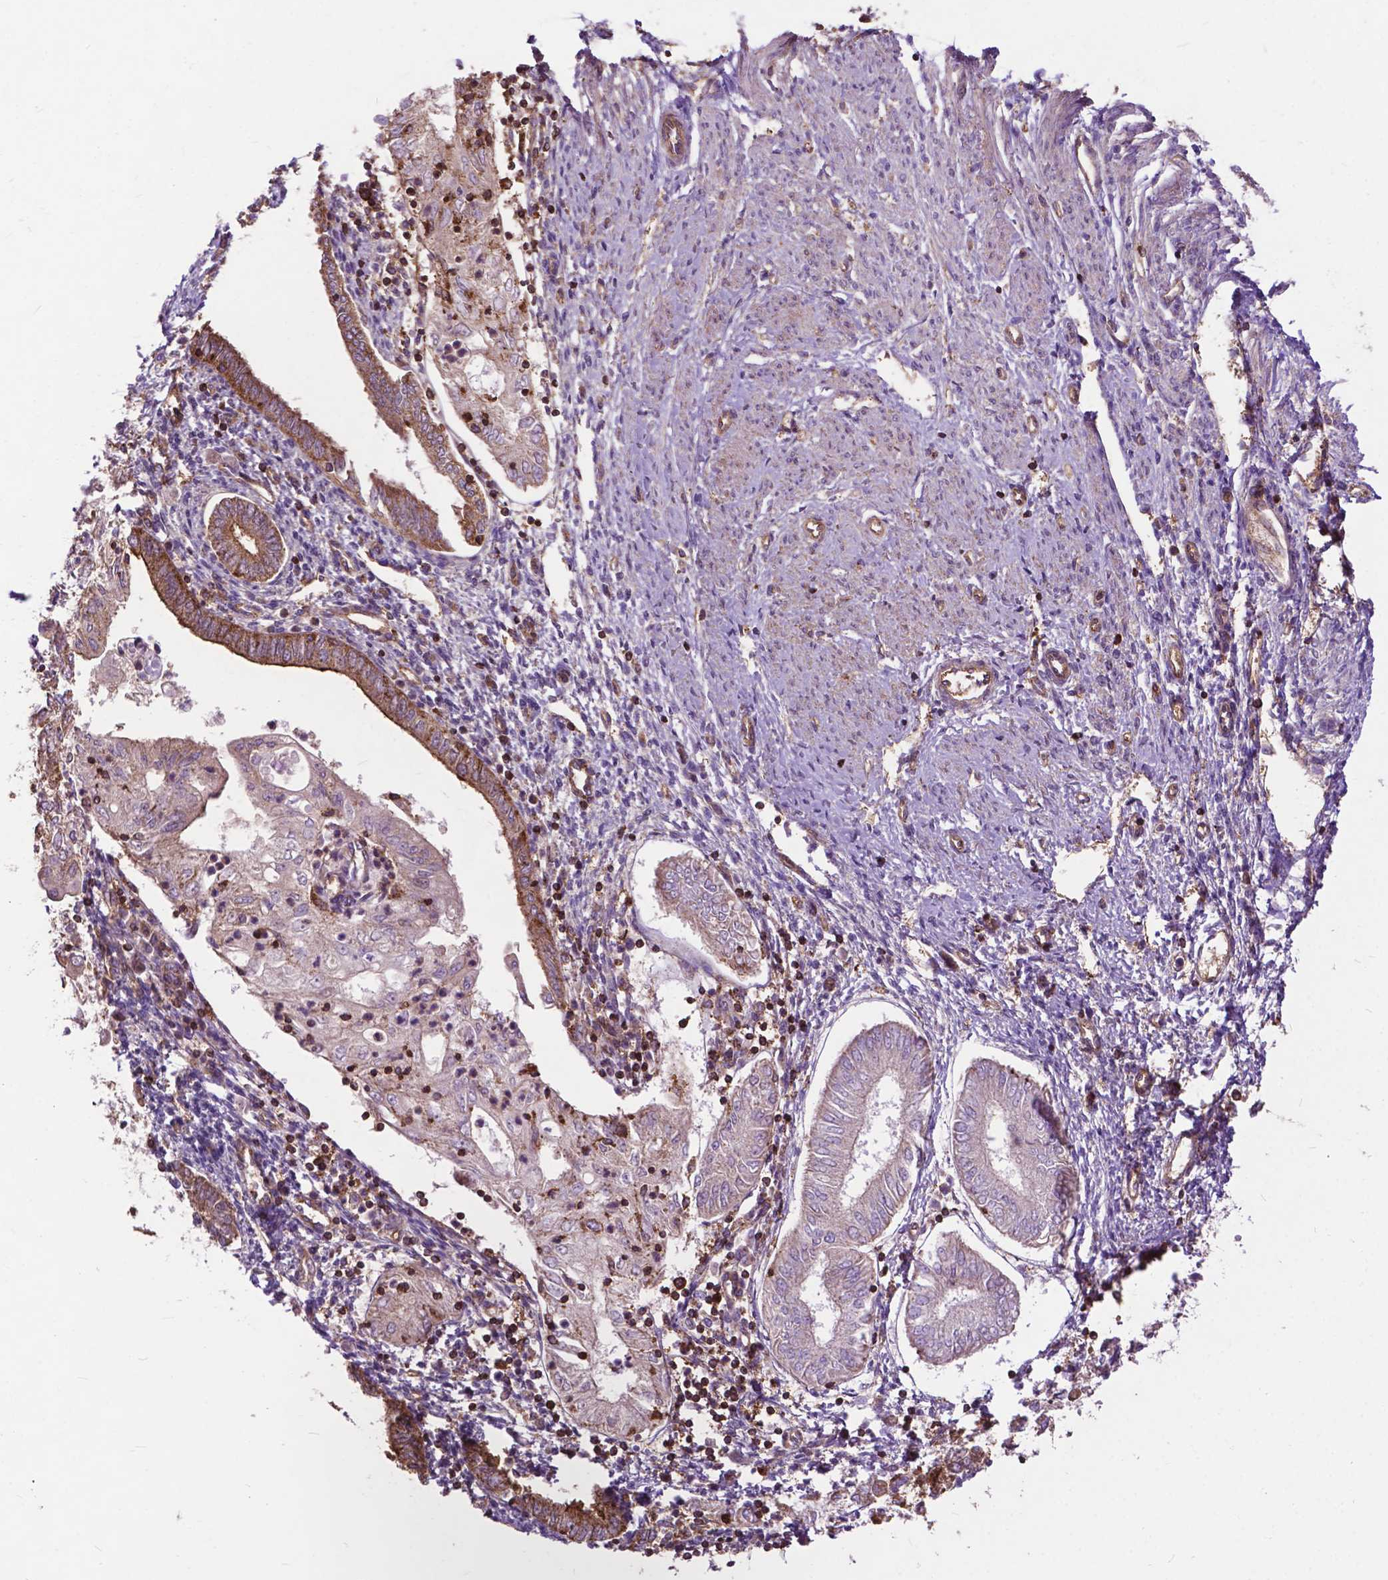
{"staining": {"intensity": "moderate", "quantity": "25%-75%", "location": "cytoplasmic/membranous"}, "tissue": "endometrial cancer", "cell_type": "Tumor cells", "image_type": "cancer", "snomed": [{"axis": "morphology", "description": "Adenocarcinoma, NOS"}, {"axis": "topography", "description": "Endometrium"}], "caption": "This is an image of immunohistochemistry (IHC) staining of adenocarcinoma (endometrial), which shows moderate staining in the cytoplasmic/membranous of tumor cells.", "gene": "CHMP4A", "patient": {"sex": "female", "age": 68}}